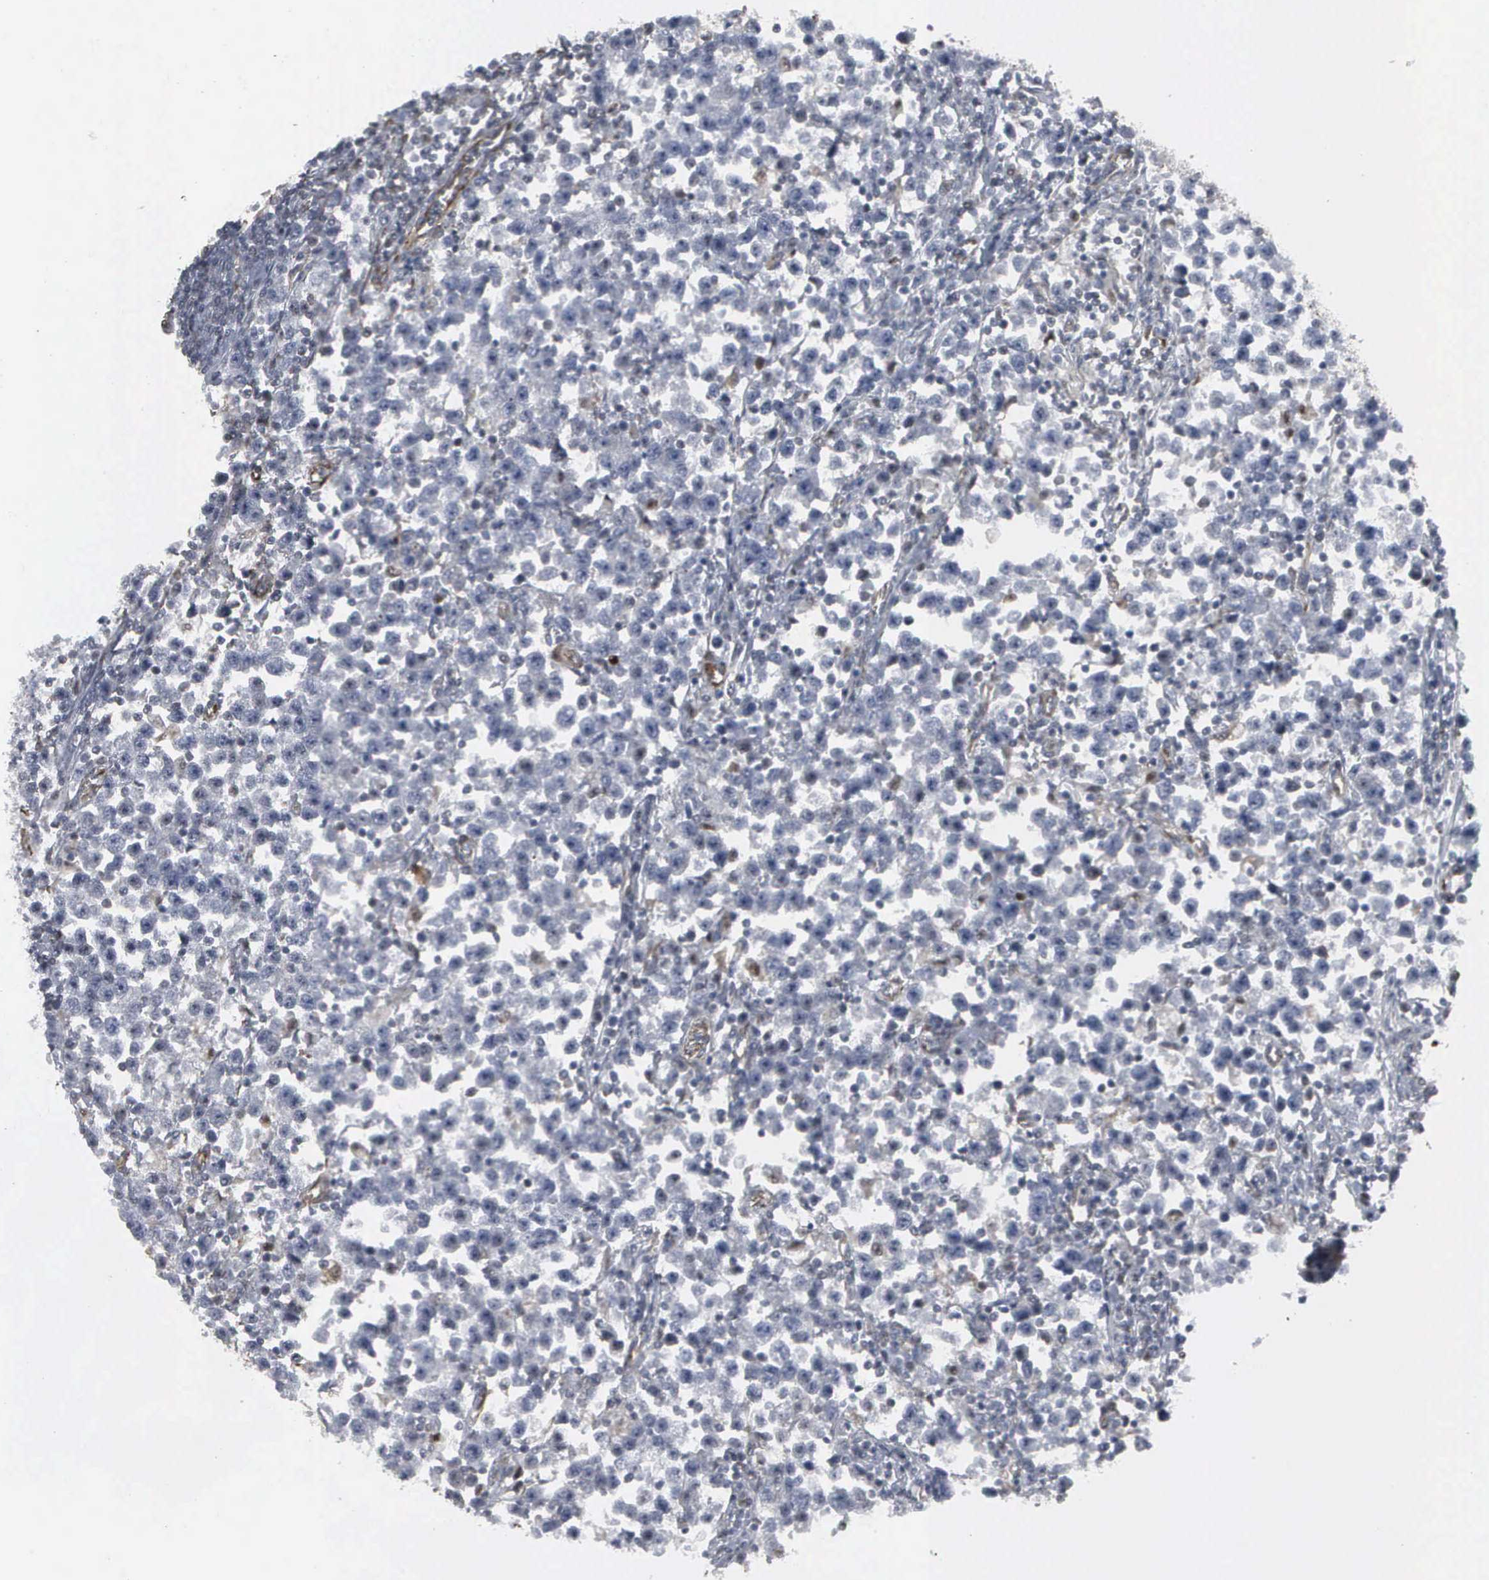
{"staining": {"intensity": "negative", "quantity": "none", "location": "none"}, "tissue": "testis cancer", "cell_type": "Tumor cells", "image_type": "cancer", "snomed": [{"axis": "morphology", "description": "Seminoma, NOS"}, {"axis": "topography", "description": "Testis"}], "caption": "IHC of human seminoma (testis) exhibits no expression in tumor cells. The staining was performed using DAB to visualize the protein expression in brown, while the nuclei were stained in blue with hematoxylin (Magnification: 20x).", "gene": "CCNE1", "patient": {"sex": "male", "age": 43}}